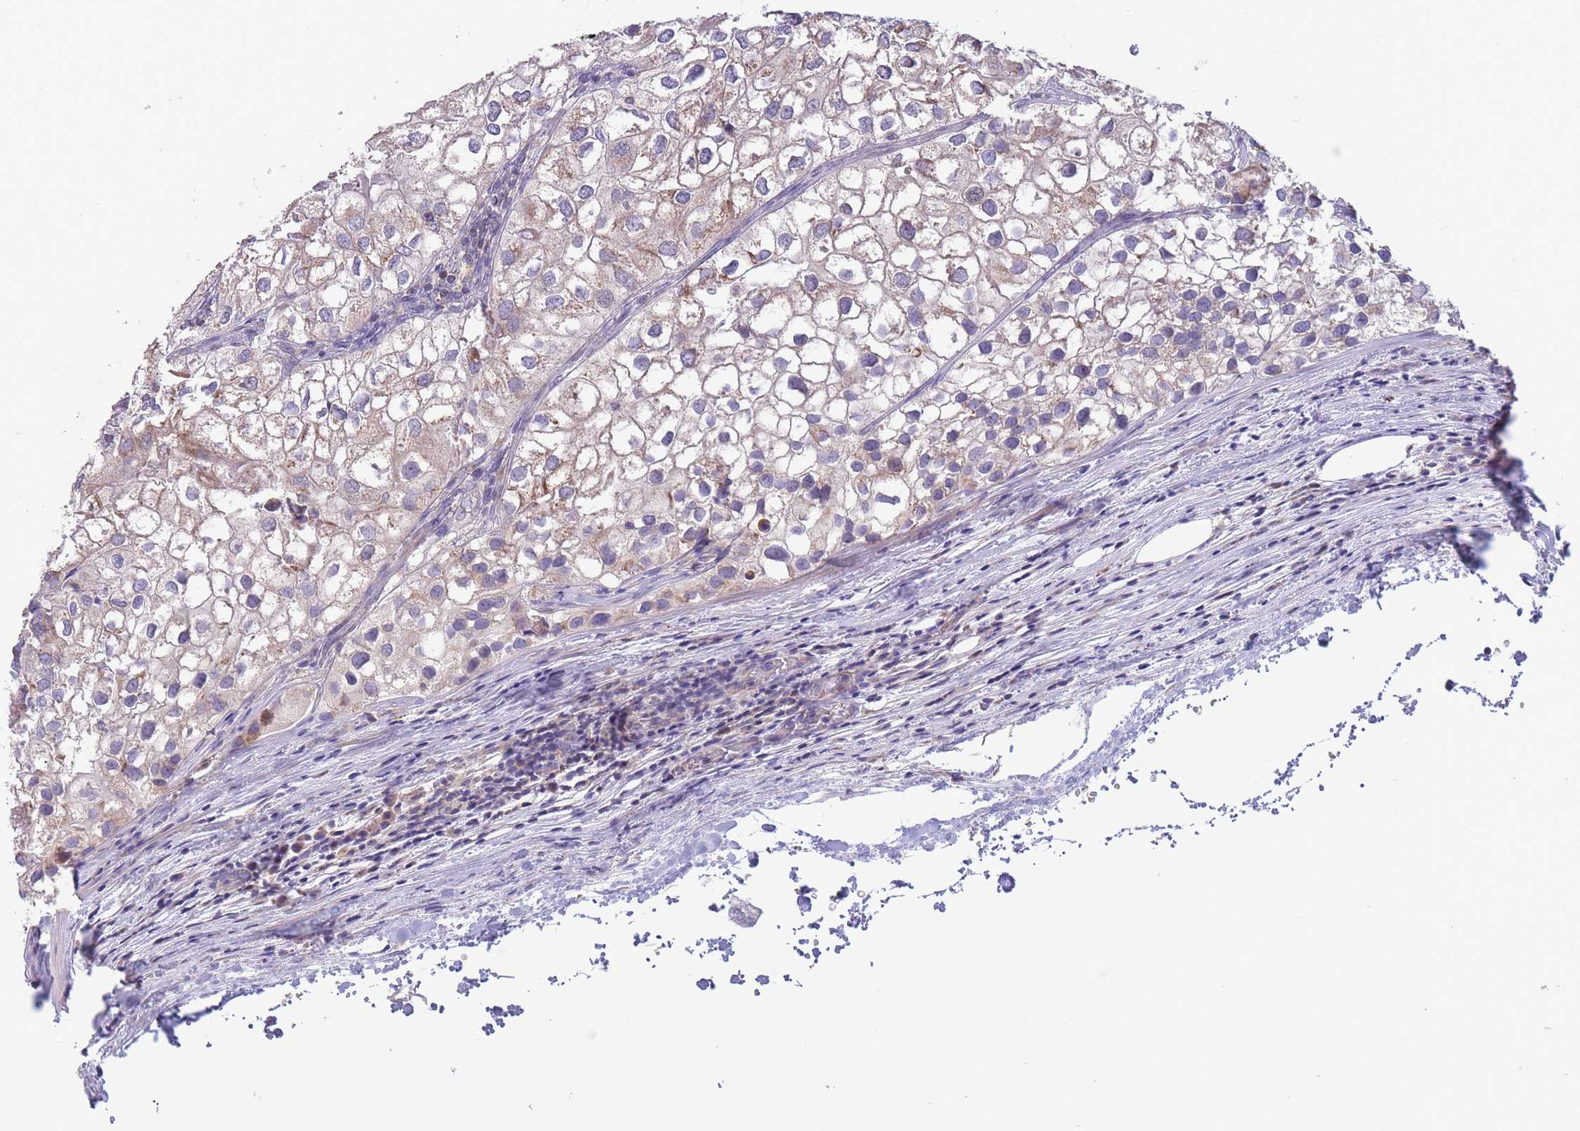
{"staining": {"intensity": "weak", "quantity": "<25%", "location": "cytoplasmic/membranous"}, "tissue": "urothelial cancer", "cell_type": "Tumor cells", "image_type": "cancer", "snomed": [{"axis": "morphology", "description": "Urothelial carcinoma, High grade"}, {"axis": "topography", "description": "Urinary bladder"}], "caption": "High power microscopy histopathology image of an immunohistochemistry micrograph of urothelial cancer, revealing no significant staining in tumor cells.", "gene": "SLC25A42", "patient": {"sex": "male", "age": 64}}